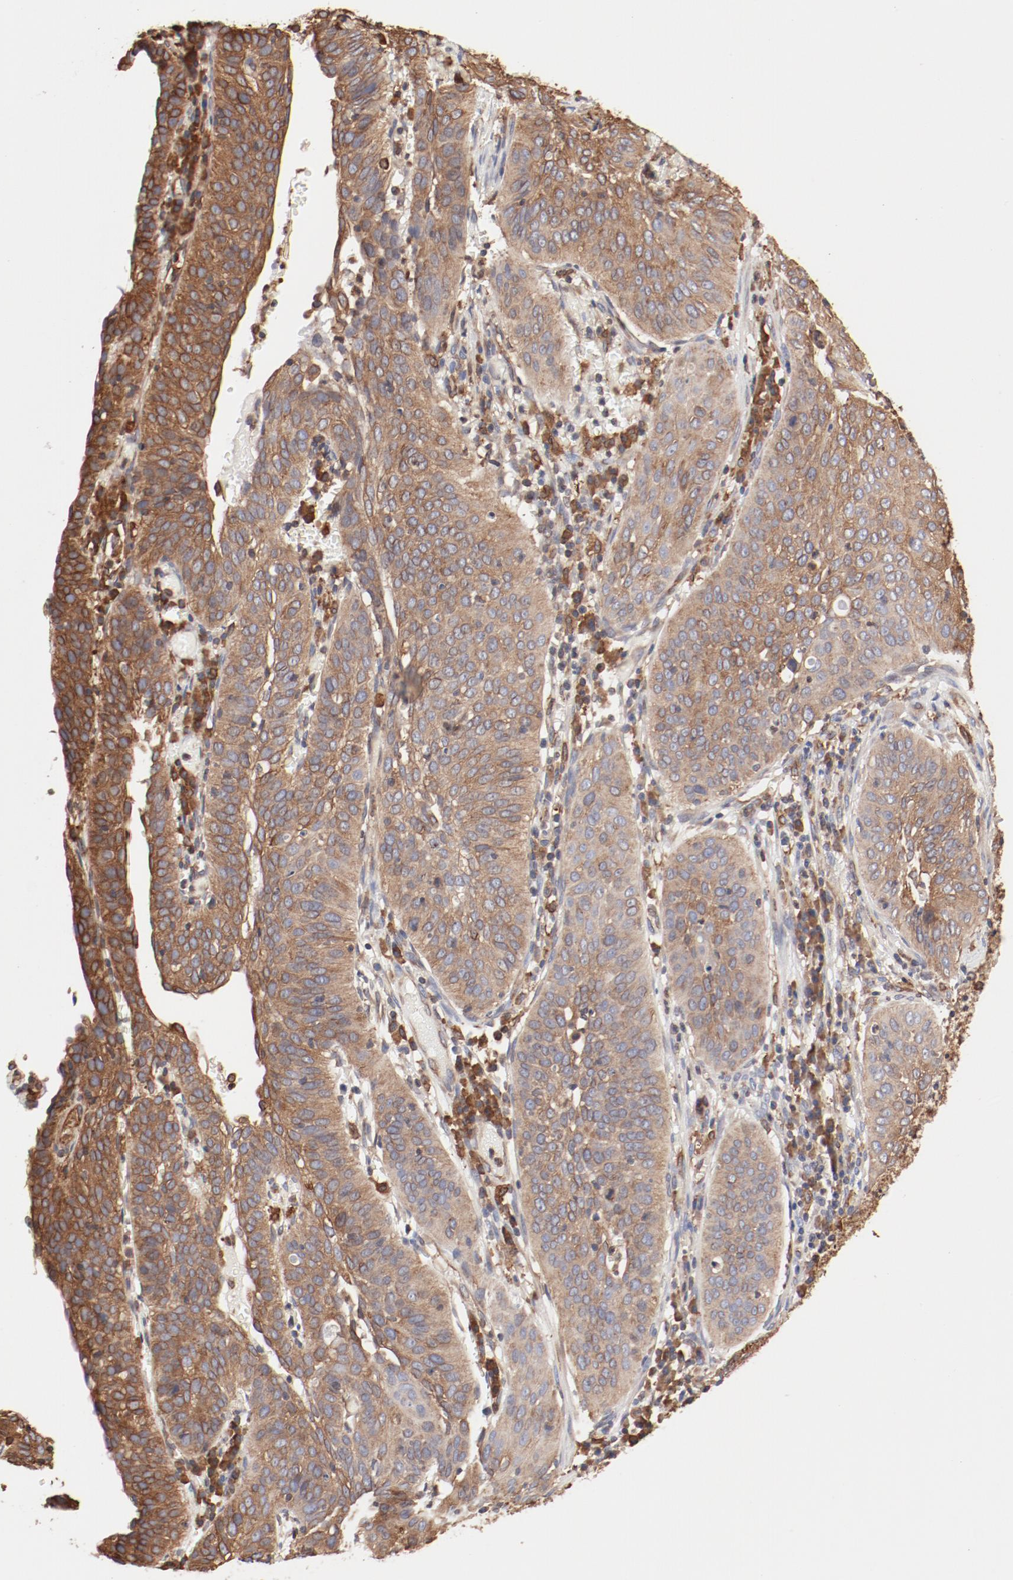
{"staining": {"intensity": "moderate", "quantity": ">75%", "location": "cytoplasmic/membranous"}, "tissue": "cervical cancer", "cell_type": "Tumor cells", "image_type": "cancer", "snomed": [{"axis": "morphology", "description": "Squamous cell carcinoma, NOS"}, {"axis": "topography", "description": "Cervix"}], "caption": "The image exhibits immunohistochemical staining of squamous cell carcinoma (cervical). There is moderate cytoplasmic/membranous staining is appreciated in about >75% of tumor cells. (DAB IHC with brightfield microscopy, high magnification).", "gene": "BCAP31", "patient": {"sex": "female", "age": 39}}